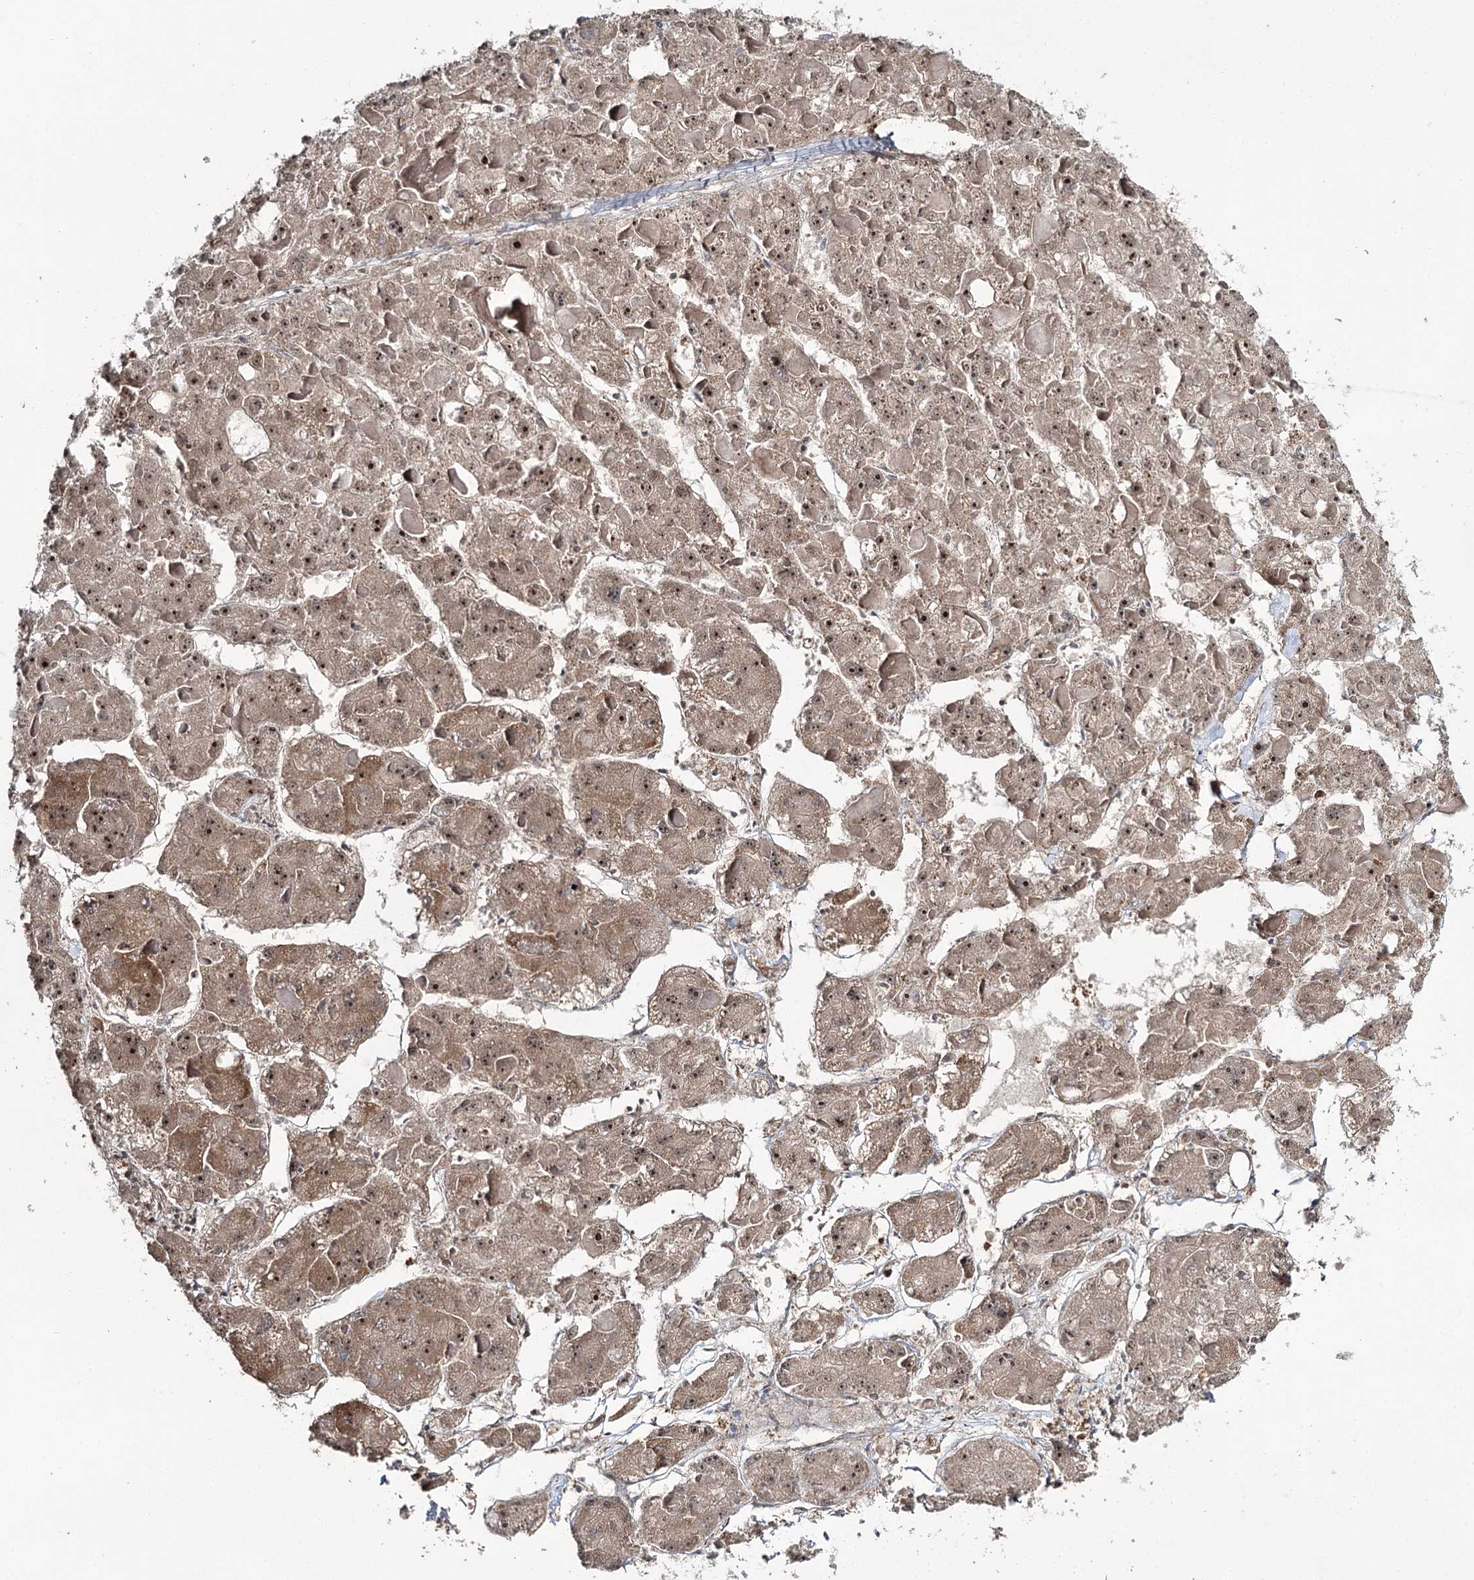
{"staining": {"intensity": "moderate", "quantity": ">75%", "location": "cytoplasmic/membranous,nuclear"}, "tissue": "liver cancer", "cell_type": "Tumor cells", "image_type": "cancer", "snomed": [{"axis": "morphology", "description": "Carcinoma, Hepatocellular, NOS"}, {"axis": "topography", "description": "Liver"}], "caption": "IHC (DAB (3,3'-diaminobenzidine)) staining of liver hepatocellular carcinoma exhibits moderate cytoplasmic/membranous and nuclear protein staining in about >75% of tumor cells.", "gene": "ERCC3", "patient": {"sex": "female", "age": 73}}